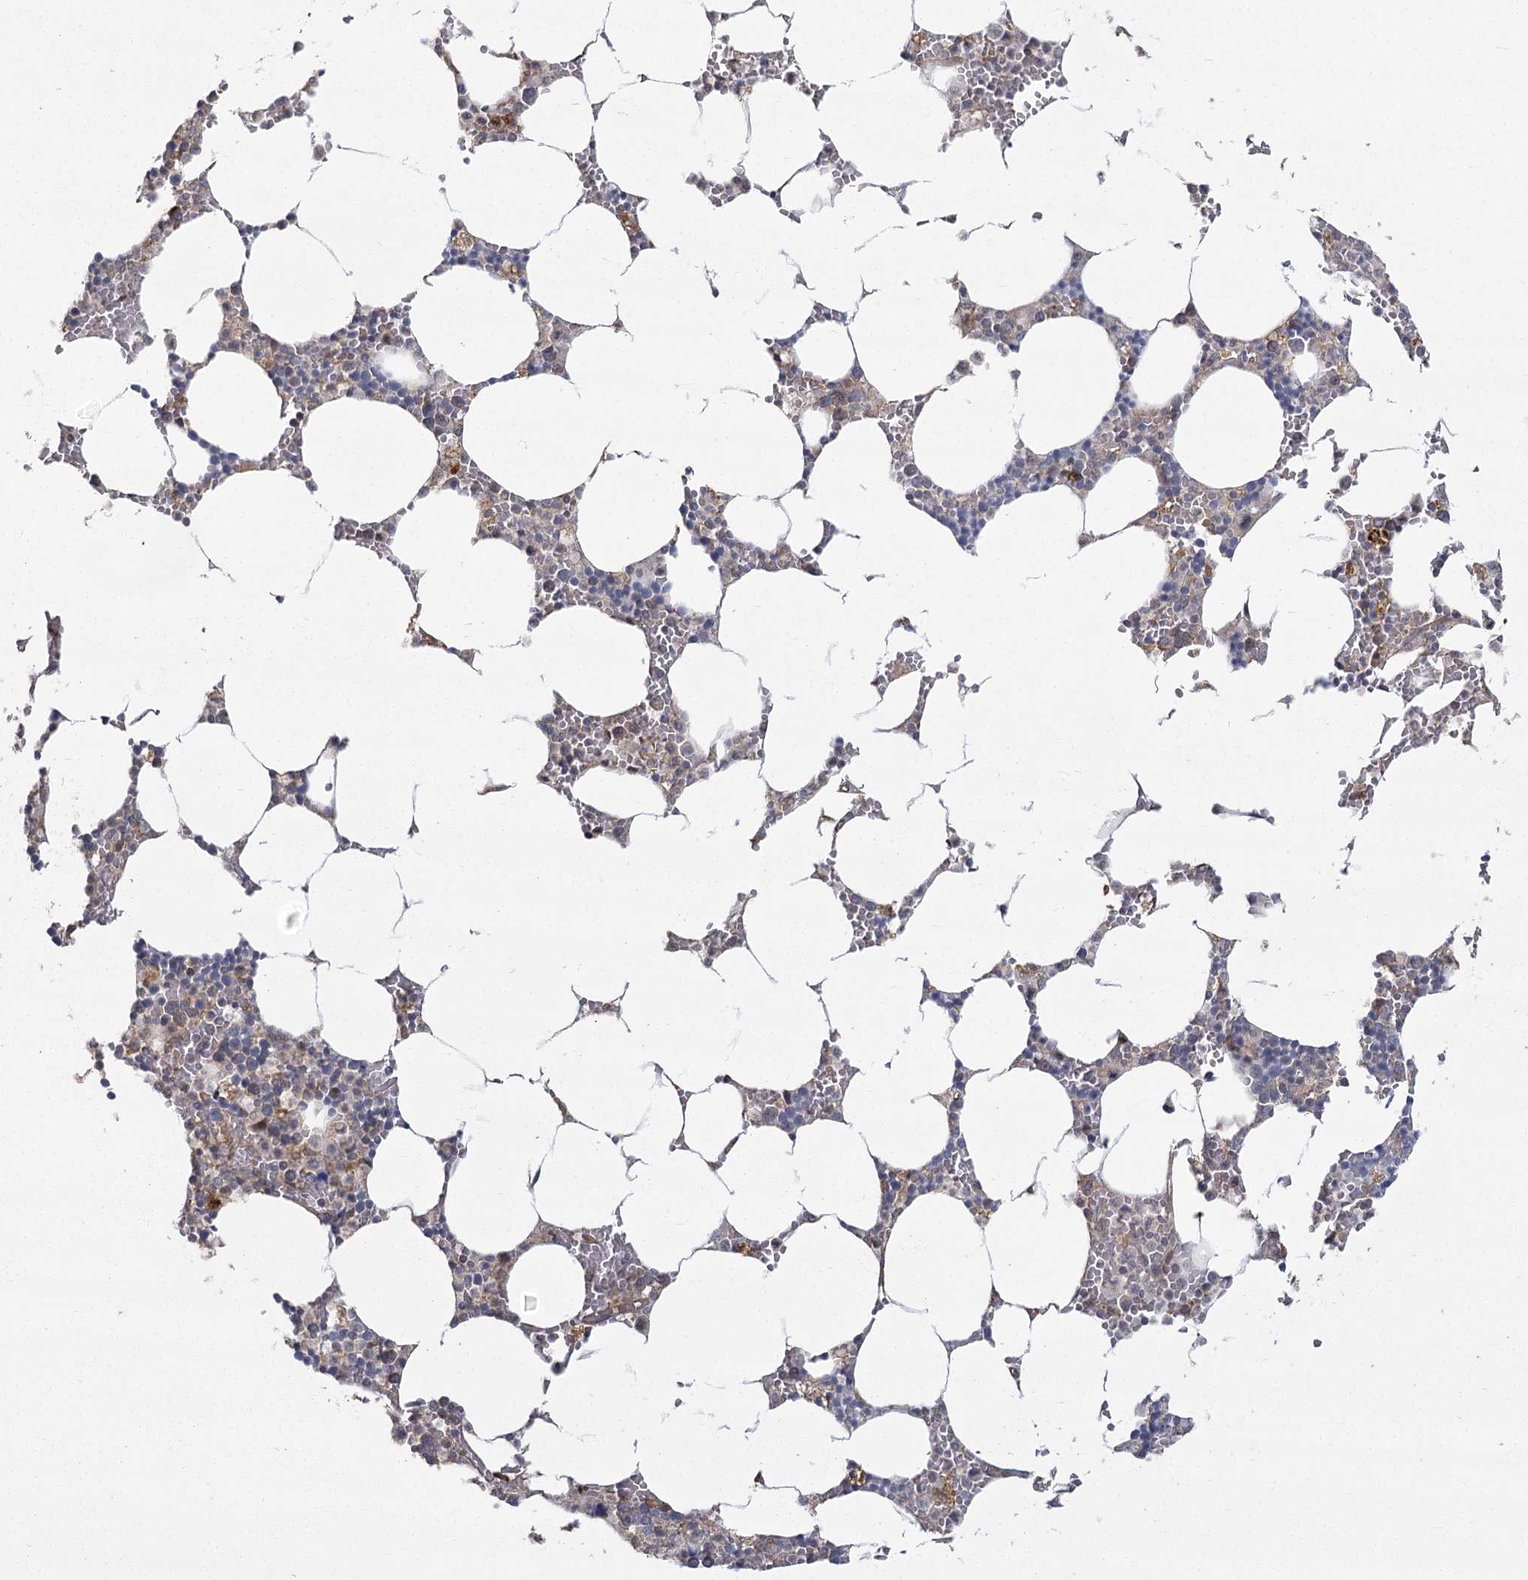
{"staining": {"intensity": "weak", "quantity": "<25%", "location": "cytoplasmic/membranous"}, "tissue": "bone marrow", "cell_type": "Hematopoietic cells", "image_type": "normal", "snomed": [{"axis": "morphology", "description": "Normal tissue, NOS"}, {"axis": "topography", "description": "Bone marrow"}], "caption": "Immunohistochemical staining of normal human bone marrow reveals no significant positivity in hematopoietic cells.", "gene": "AP2M1", "patient": {"sex": "male", "age": 70}}